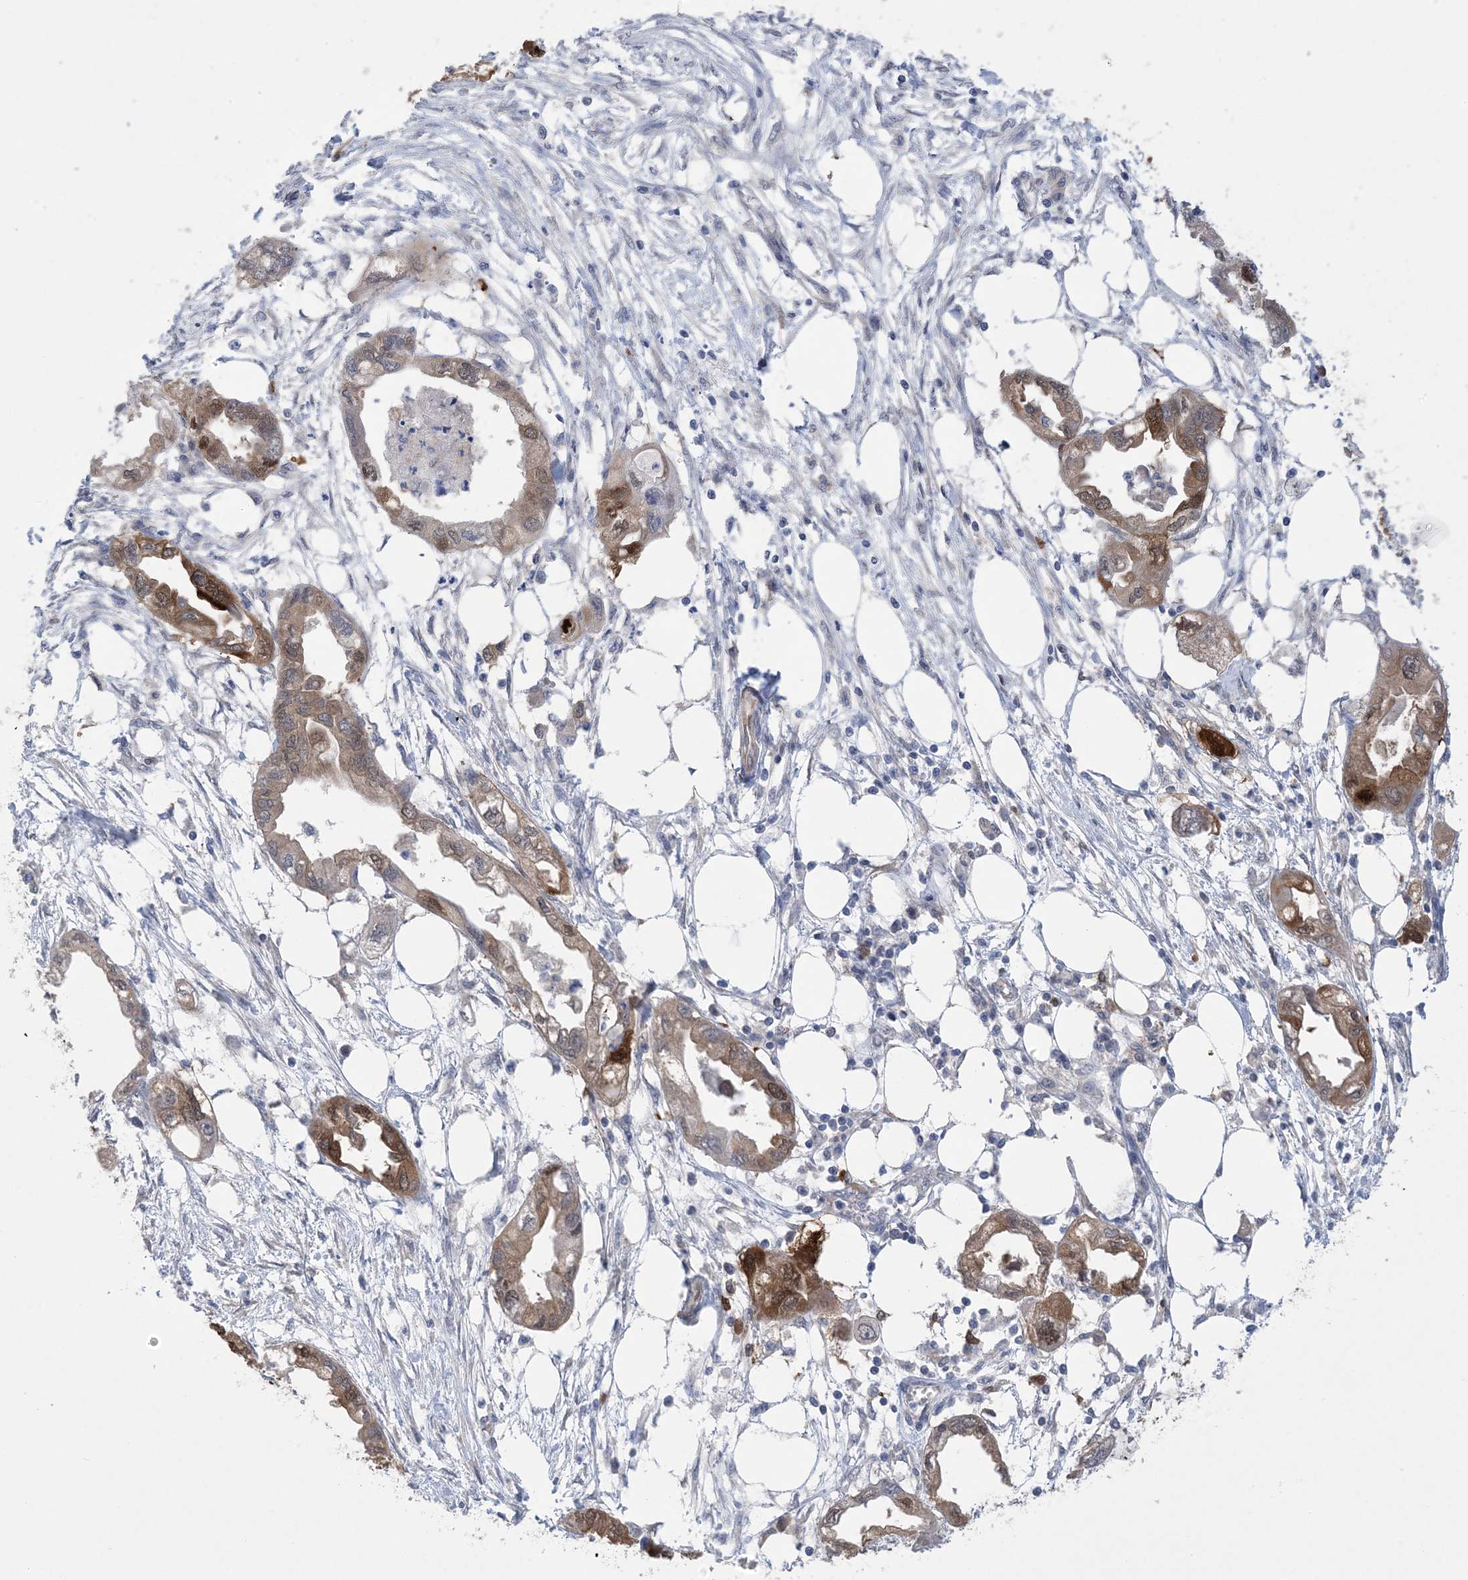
{"staining": {"intensity": "moderate", "quantity": ">75%", "location": "cytoplasmic/membranous"}, "tissue": "endometrial cancer", "cell_type": "Tumor cells", "image_type": "cancer", "snomed": [{"axis": "morphology", "description": "Adenocarcinoma, NOS"}, {"axis": "morphology", "description": "Adenocarcinoma, metastatic, NOS"}, {"axis": "topography", "description": "Adipose tissue"}, {"axis": "topography", "description": "Endometrium"}], "caption": "Human endometrial cancer stained for a protein (brown) shows moderate cytoplasmic/membranous positive expression in about >75% of tumor cells.", "gene": "HMGCS1", "patient": {"sex": "female", "age": 67}}